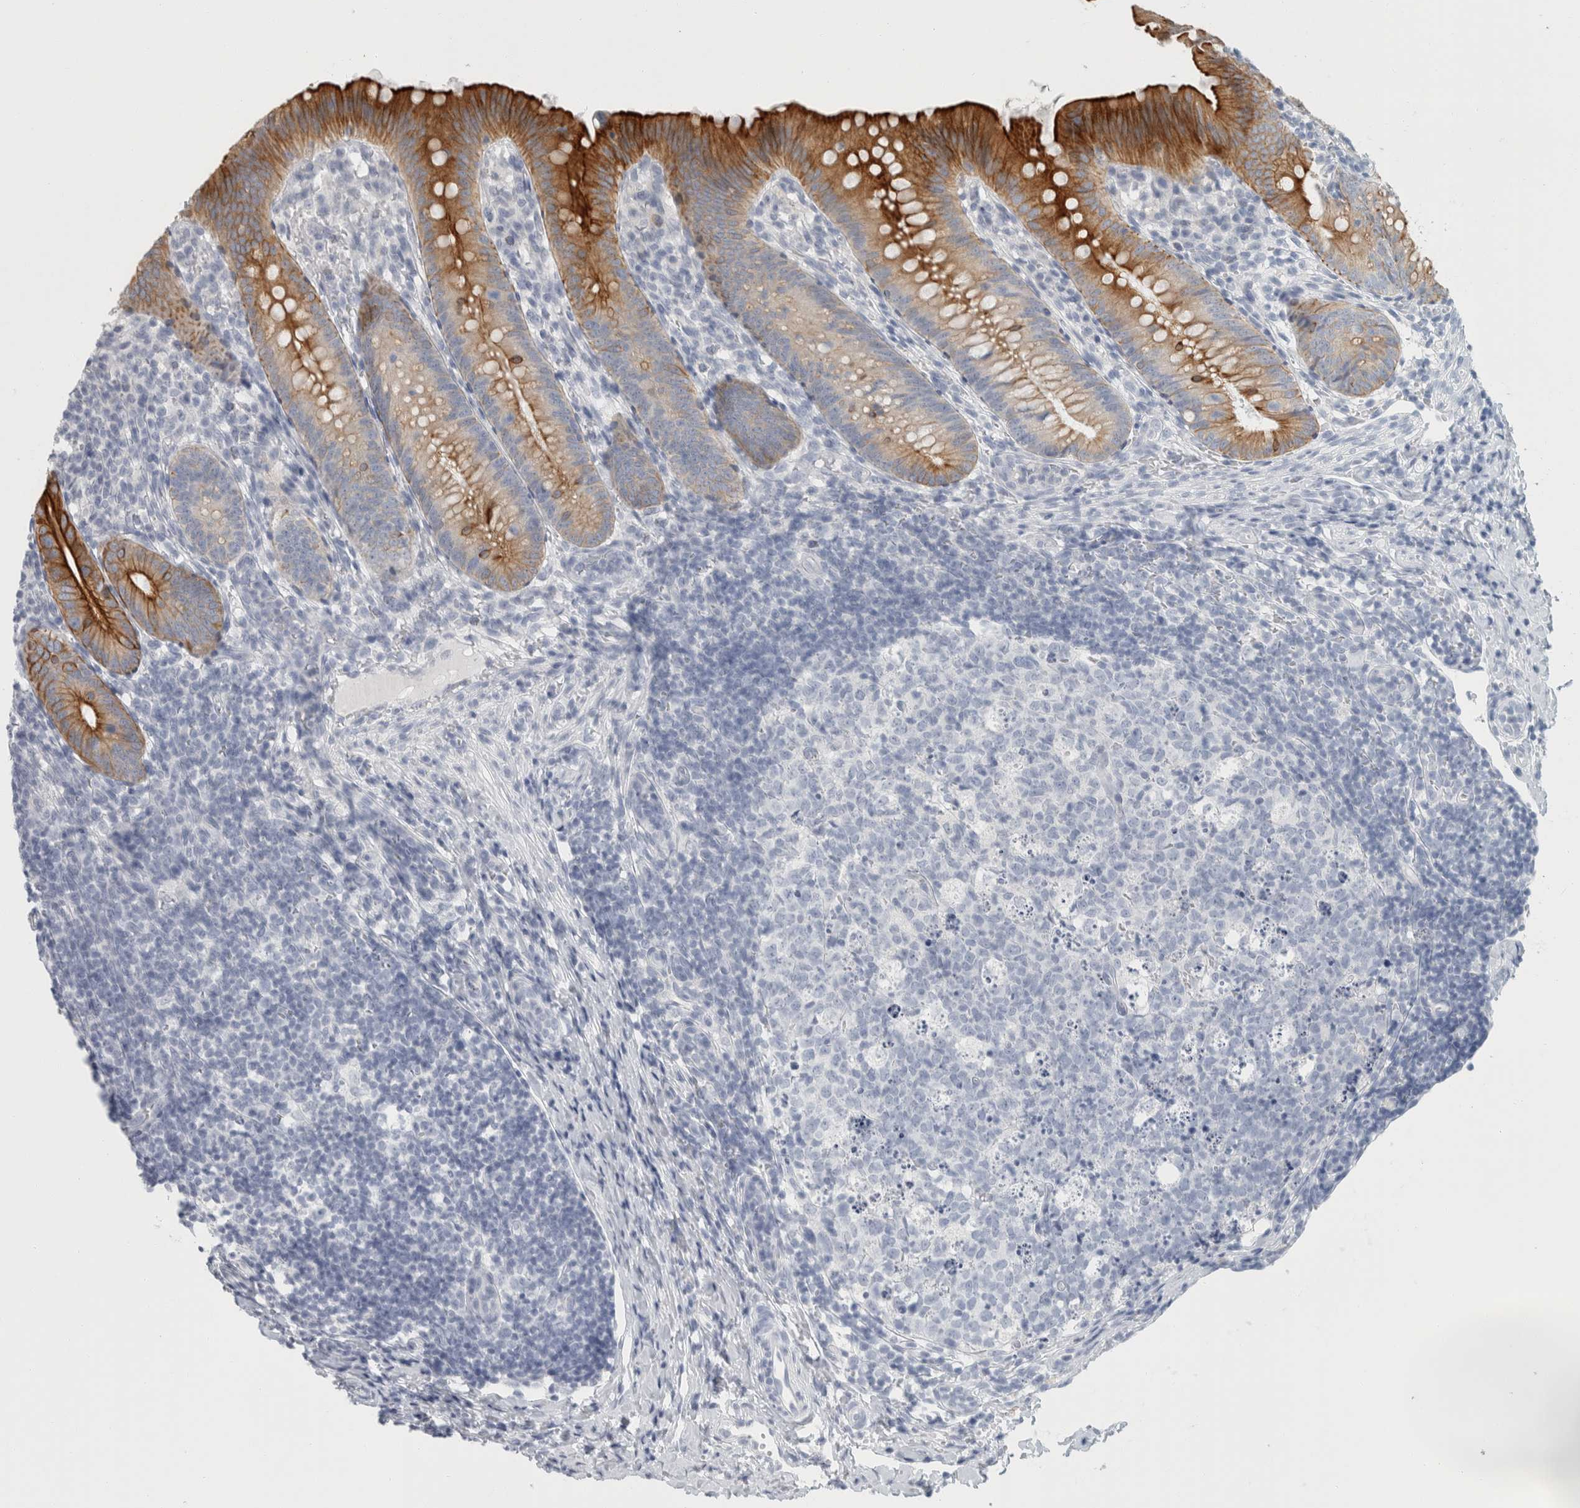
{"staining": {"intensity": "strong", "quantity": "25%-75%", "location": "cytoplasmic/membranous"}, "tissue": "appendix", "cell_type": "Glandular cells", "image_type": "normal", "snomed": [{"axis": "morphology", "description": "Normal tissue, NOS"}, {"axis": "topography", "description": "Appendix"}], "caption": "A micrograph of human appendix stained for a protein displays strong cytoplasmic/membranous brown staining in glandular cells. The staining was performed using DAB to visualize the protein expression in brown, while the nuclei were stained in blue with hematoxylin (Magnification: 20x).", "gene": "SLC28A3", "patient": {"sex": "male", "age": 1}}